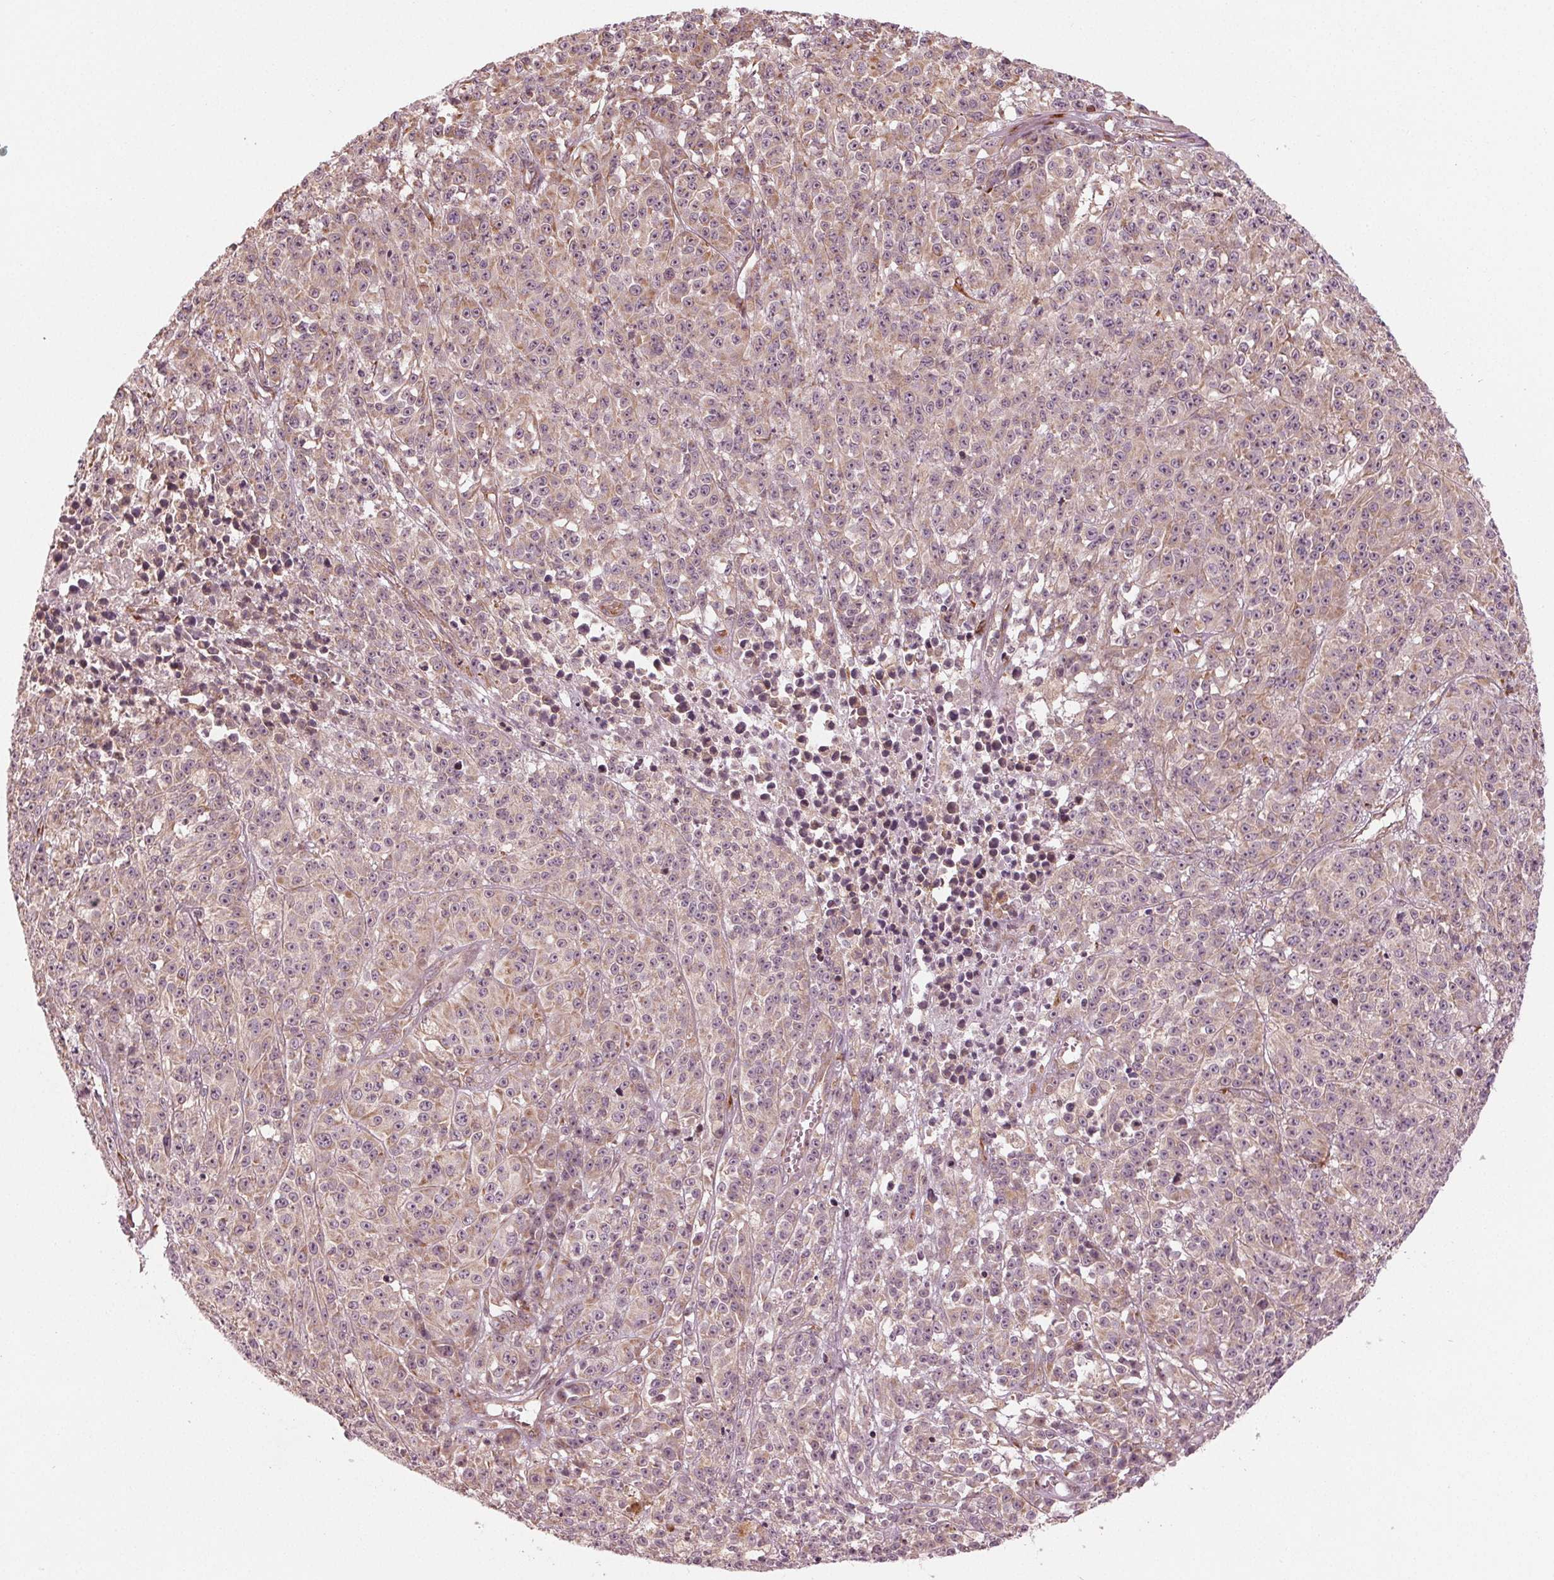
{"staining": {"intensity": "weak", "quantity": "<25%", "location": "cytoplasmic/membranous"}, "tissue": "melanoma", "cell_type": "Tumor cells", "image_type": "cancer", "snomed": [{"axis": "morphology", "description": "Malignant melanoma, NOS"}, {"axis": "topography", "description": "Skin"}], "caption": "Immunohistochemistry of melanoma reveals no staining in tumor cells.", "gene": "CMIP", "patient": {"sex": "female", "age": 58}}